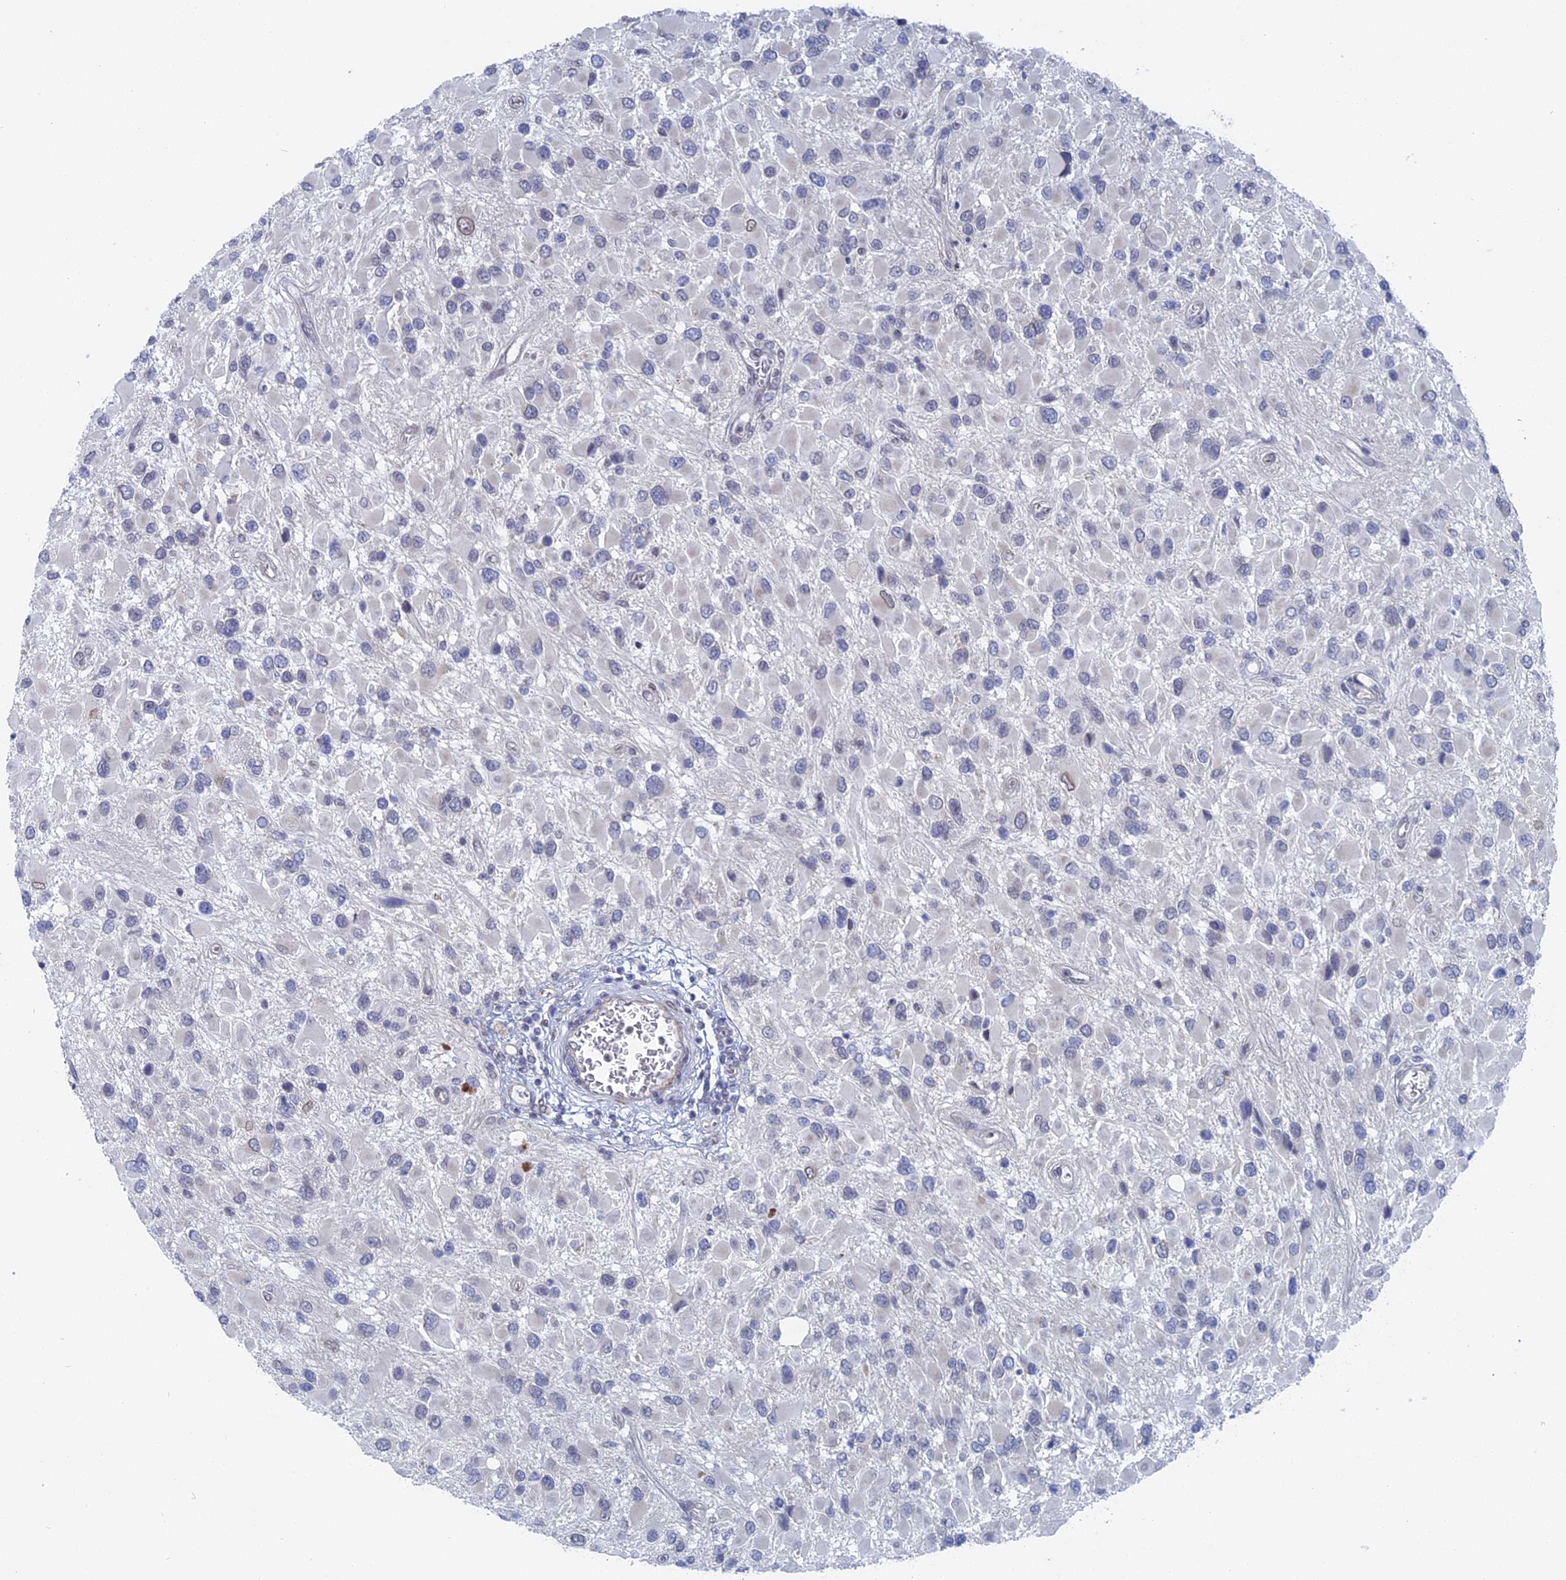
{"staining": {"intensity": "negative", "quantity": "none", "location": "none"}, "tissue": "glioma", "cell_type": "Tumor cells", "image_type": "cancer", "snomed": [{"axis": "morphology", "description": "Glioma, malignant, High grade"}, {"axis": "topography", "description": "Brain"}], "caption": "High power microscopy photomicrograph of an immunohistochemistry (IHC) image of glioma, revealing no significant expression in tumor cells.", "gene": "MTRF1", "patient": {"sex": "male", "age": 53}}